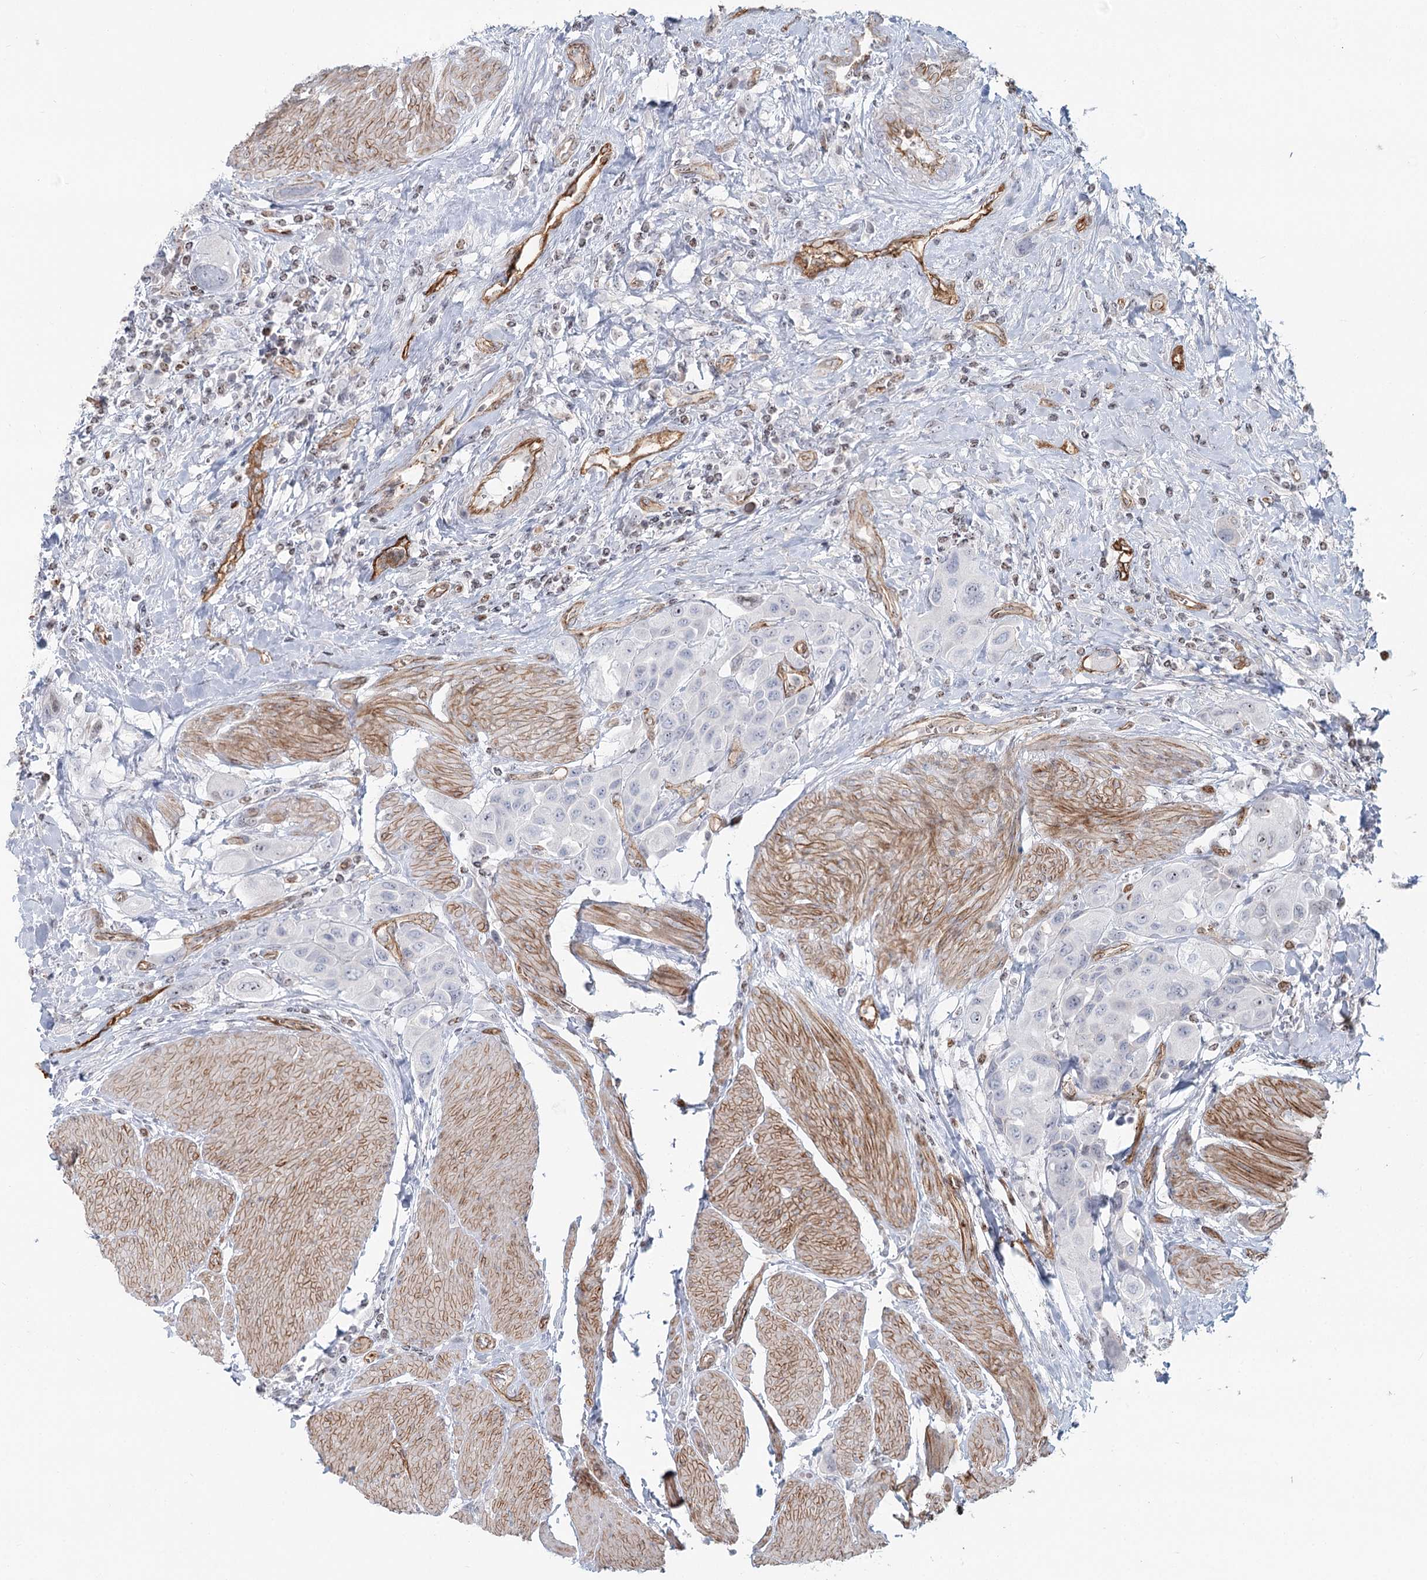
{"staining": {"intensity": "negative", "quantity": "none", "location": "none"}, "tissue": "urothelial cancer", "cell_type": "Tumor cells", "image_type": "cancer", "snomed": [{"axis": "morphology", "description": "Urothelial carcinoma, High grade"}, {"axis": "topography", "description": "Urinary bladder"}], "caption": "Immunohistochemical staining of urothelial cancer demonstrates no significant positivity in tumor cells. The staining is performed using DAB (3,3'-diaminobenzidine) brown chromogen with nuclei counter-stained in using hematoxylin.", "gene": "ZFYVE28", "patient": {"sex": "male", "age": 50}}